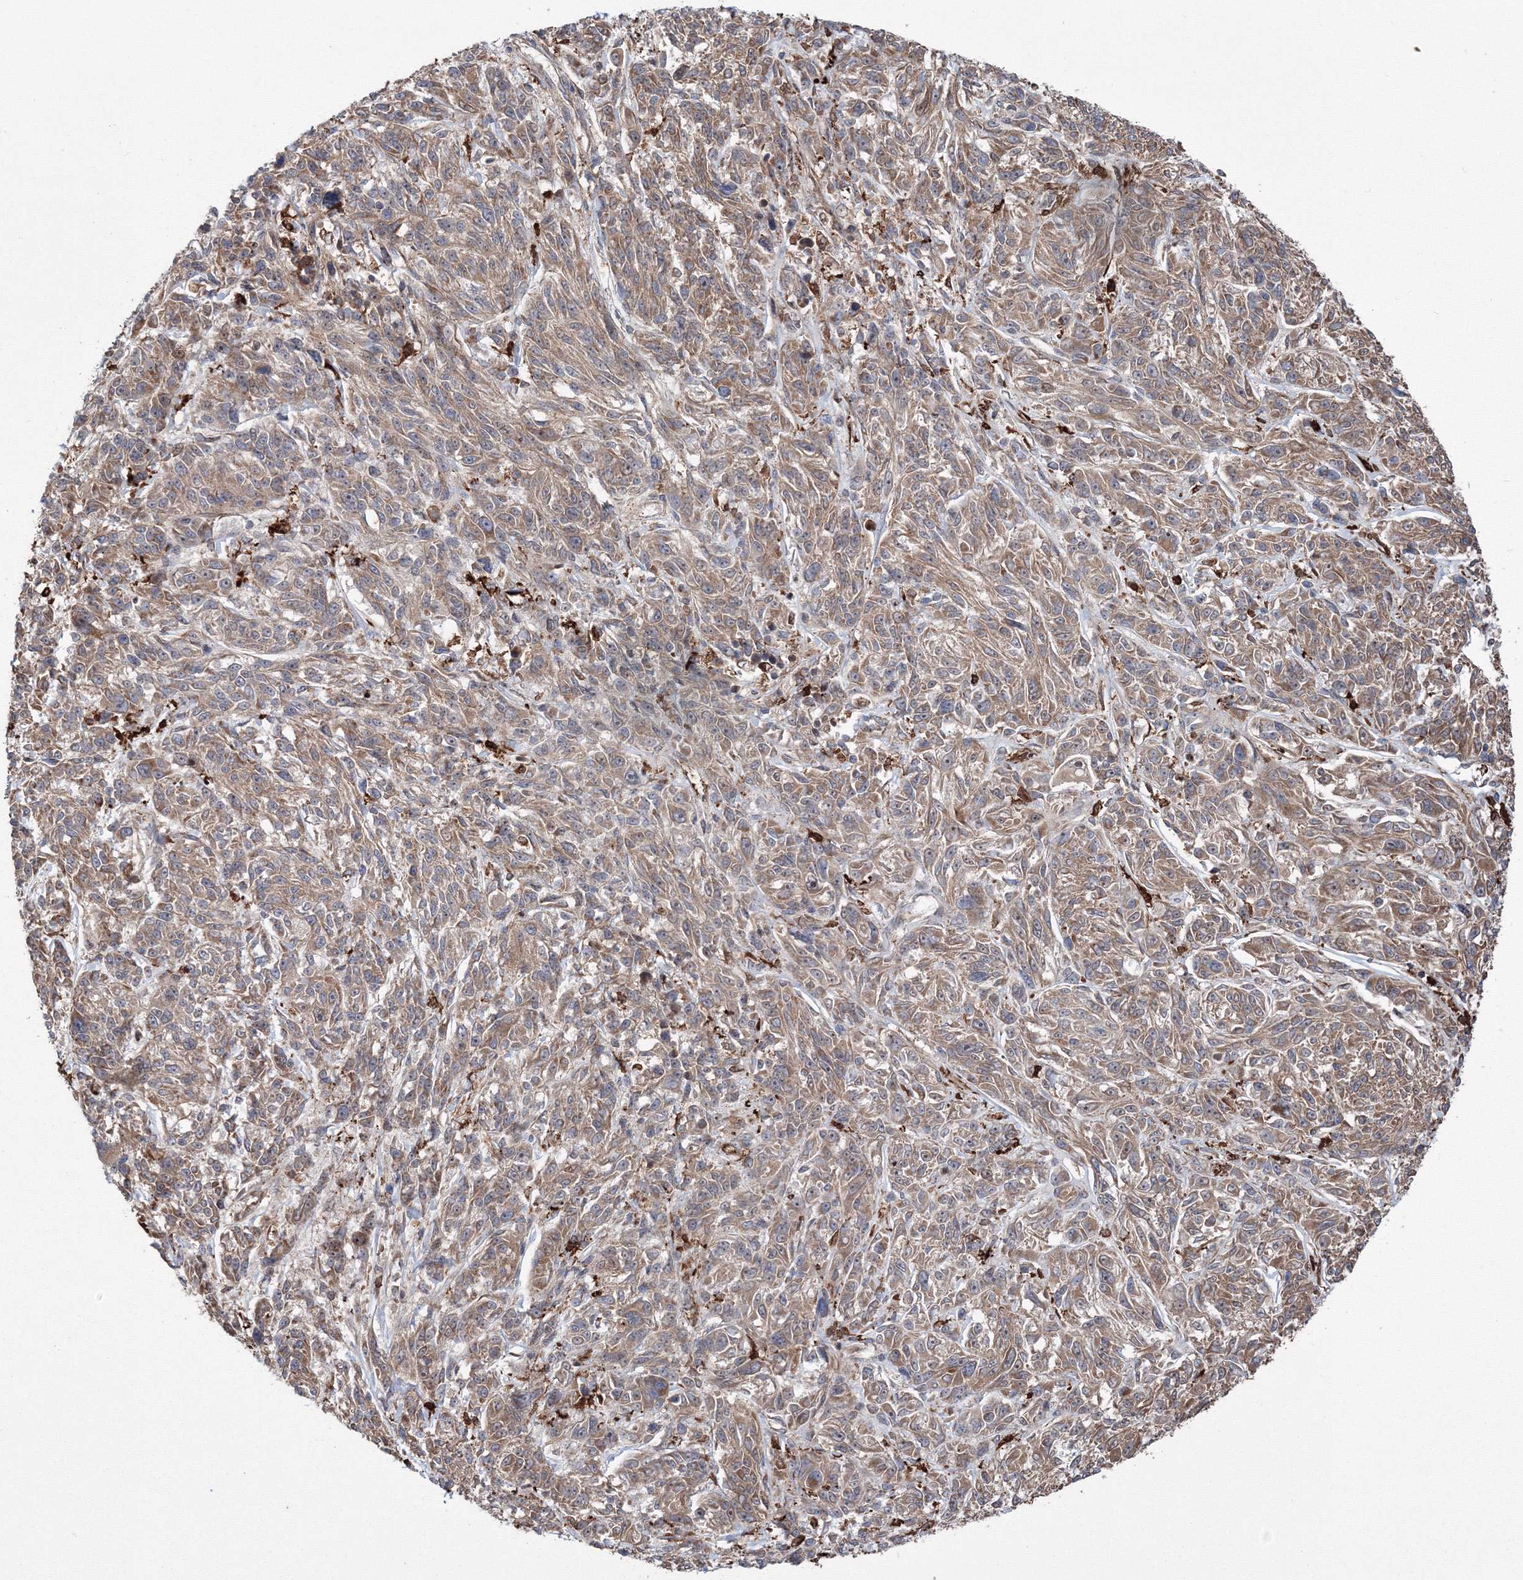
{"staining": {"intensity": "moderate", "quantity": ">75%", "location": "cytoplasmic/membranous"}, "tissue": "melanoma", "cell_type": "Tumor cells", "image_type": "cancer", "snomed": [{"axis": "morphology", "description": "Malignant melanoma, NOS"}, {"axis": "topography", "description": "Skin"}], "caption": "The image displays immunohistochemical staining of malignant melanoma. There is moderate cytoplasmic/membranous expression is seen in approximately >75% of tumor cells.", "gene": "RANBP3L", "patient": {"sex": "male", "age": 53}}